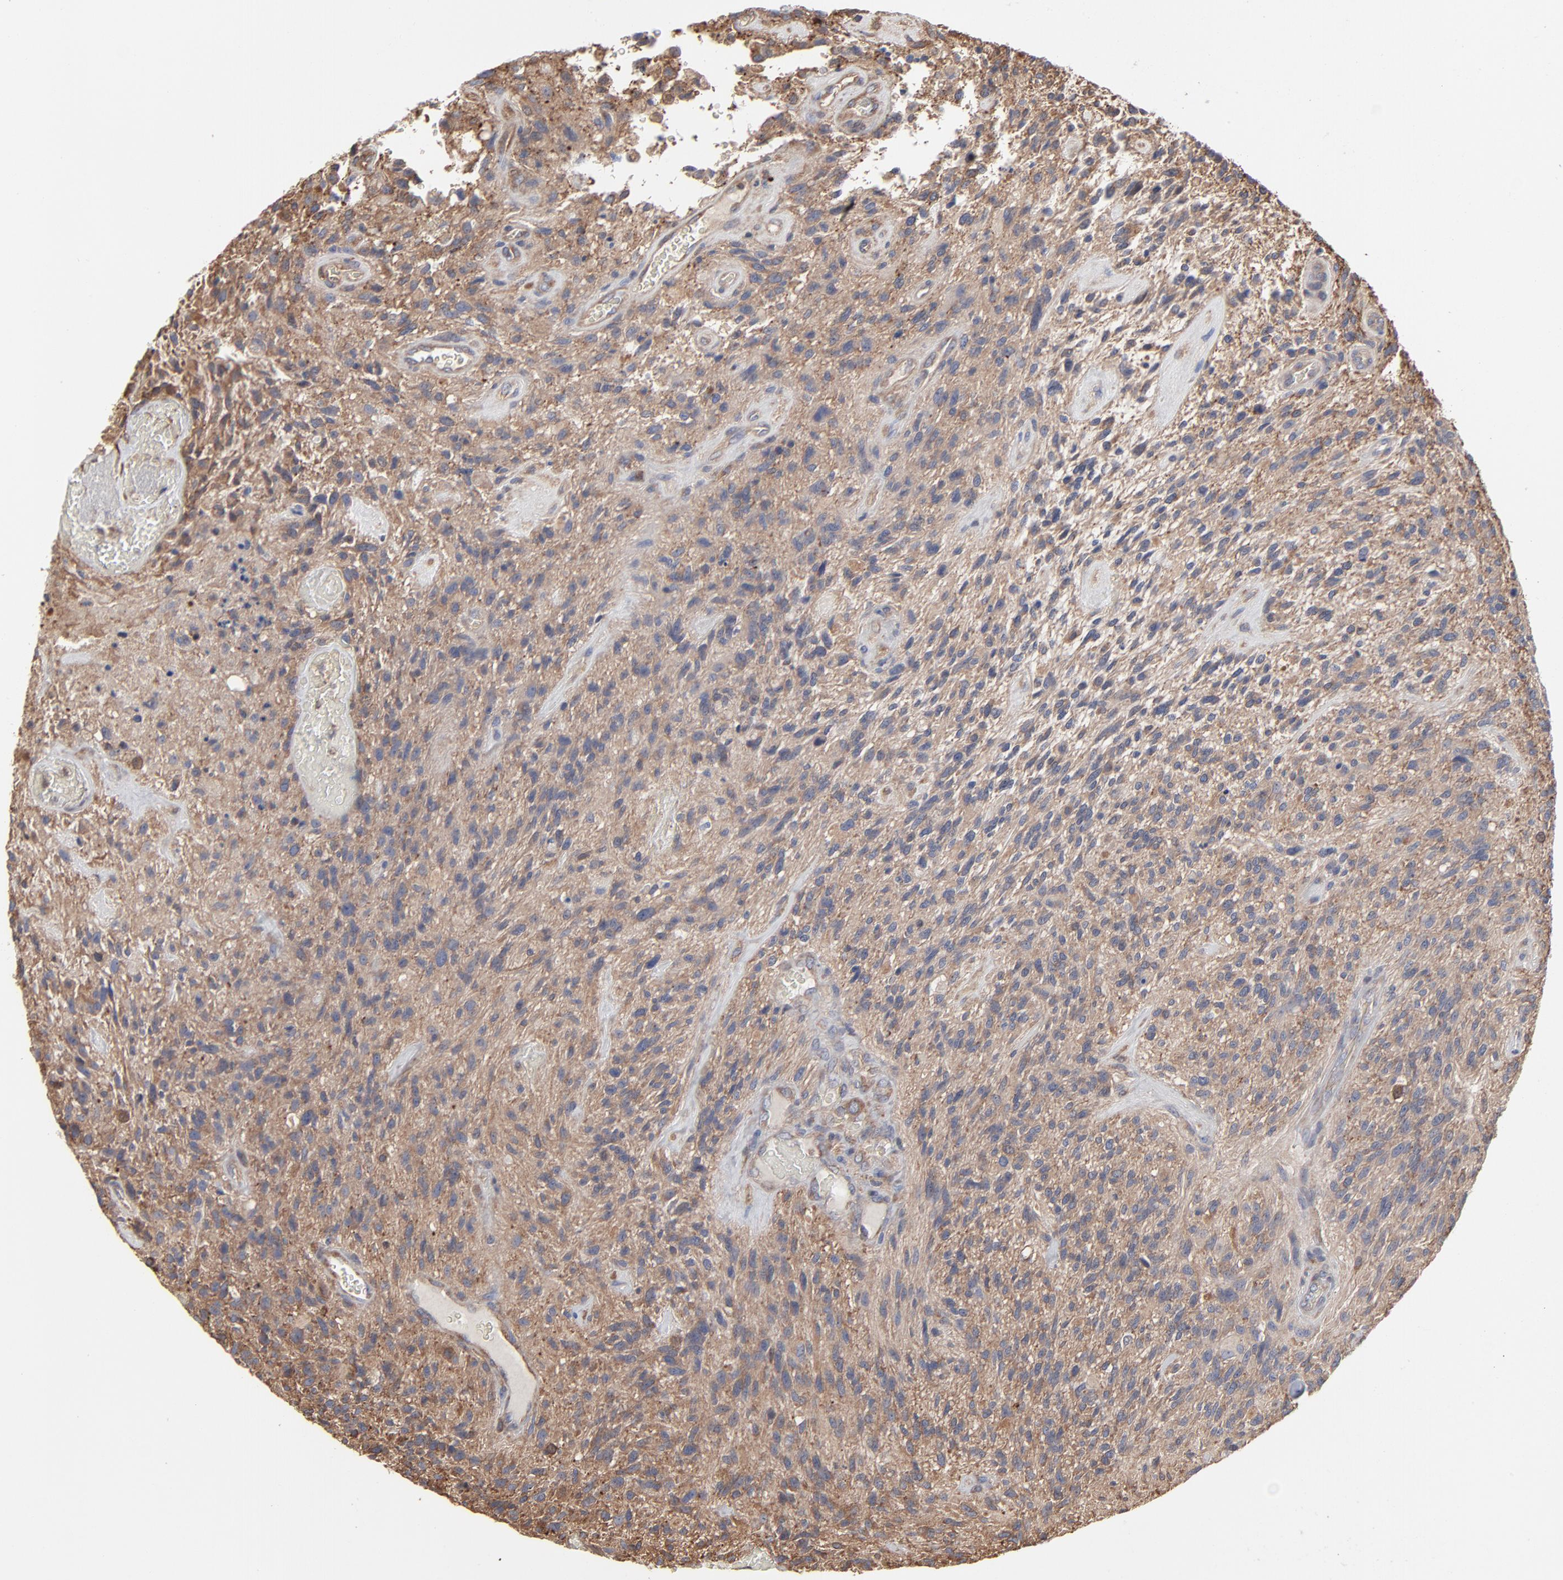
{"staining": {"intensity": "moderate", "quantity": ">75%", "location": "cytoplasmic/membranous"}, "tissue": "glioma", "cell_type": "Tumor cells", "image_type": "cancer", "snomed": [{"axis": "morphology", "description": "Normal tissue, NOS"}, {"axis": "morphology", "description": "Glioma, malignant, High grade"}, {"axis": "topography", "description": "Cerebral cortex"}], "caption": "Brown immunohistochemical staining in glioma demonstrates moderate cytoplasmic/membranous expression in about >75% of tumor cells.", "gene": "MAP2K1", "patient": {"sex": "male", "age": 75}}